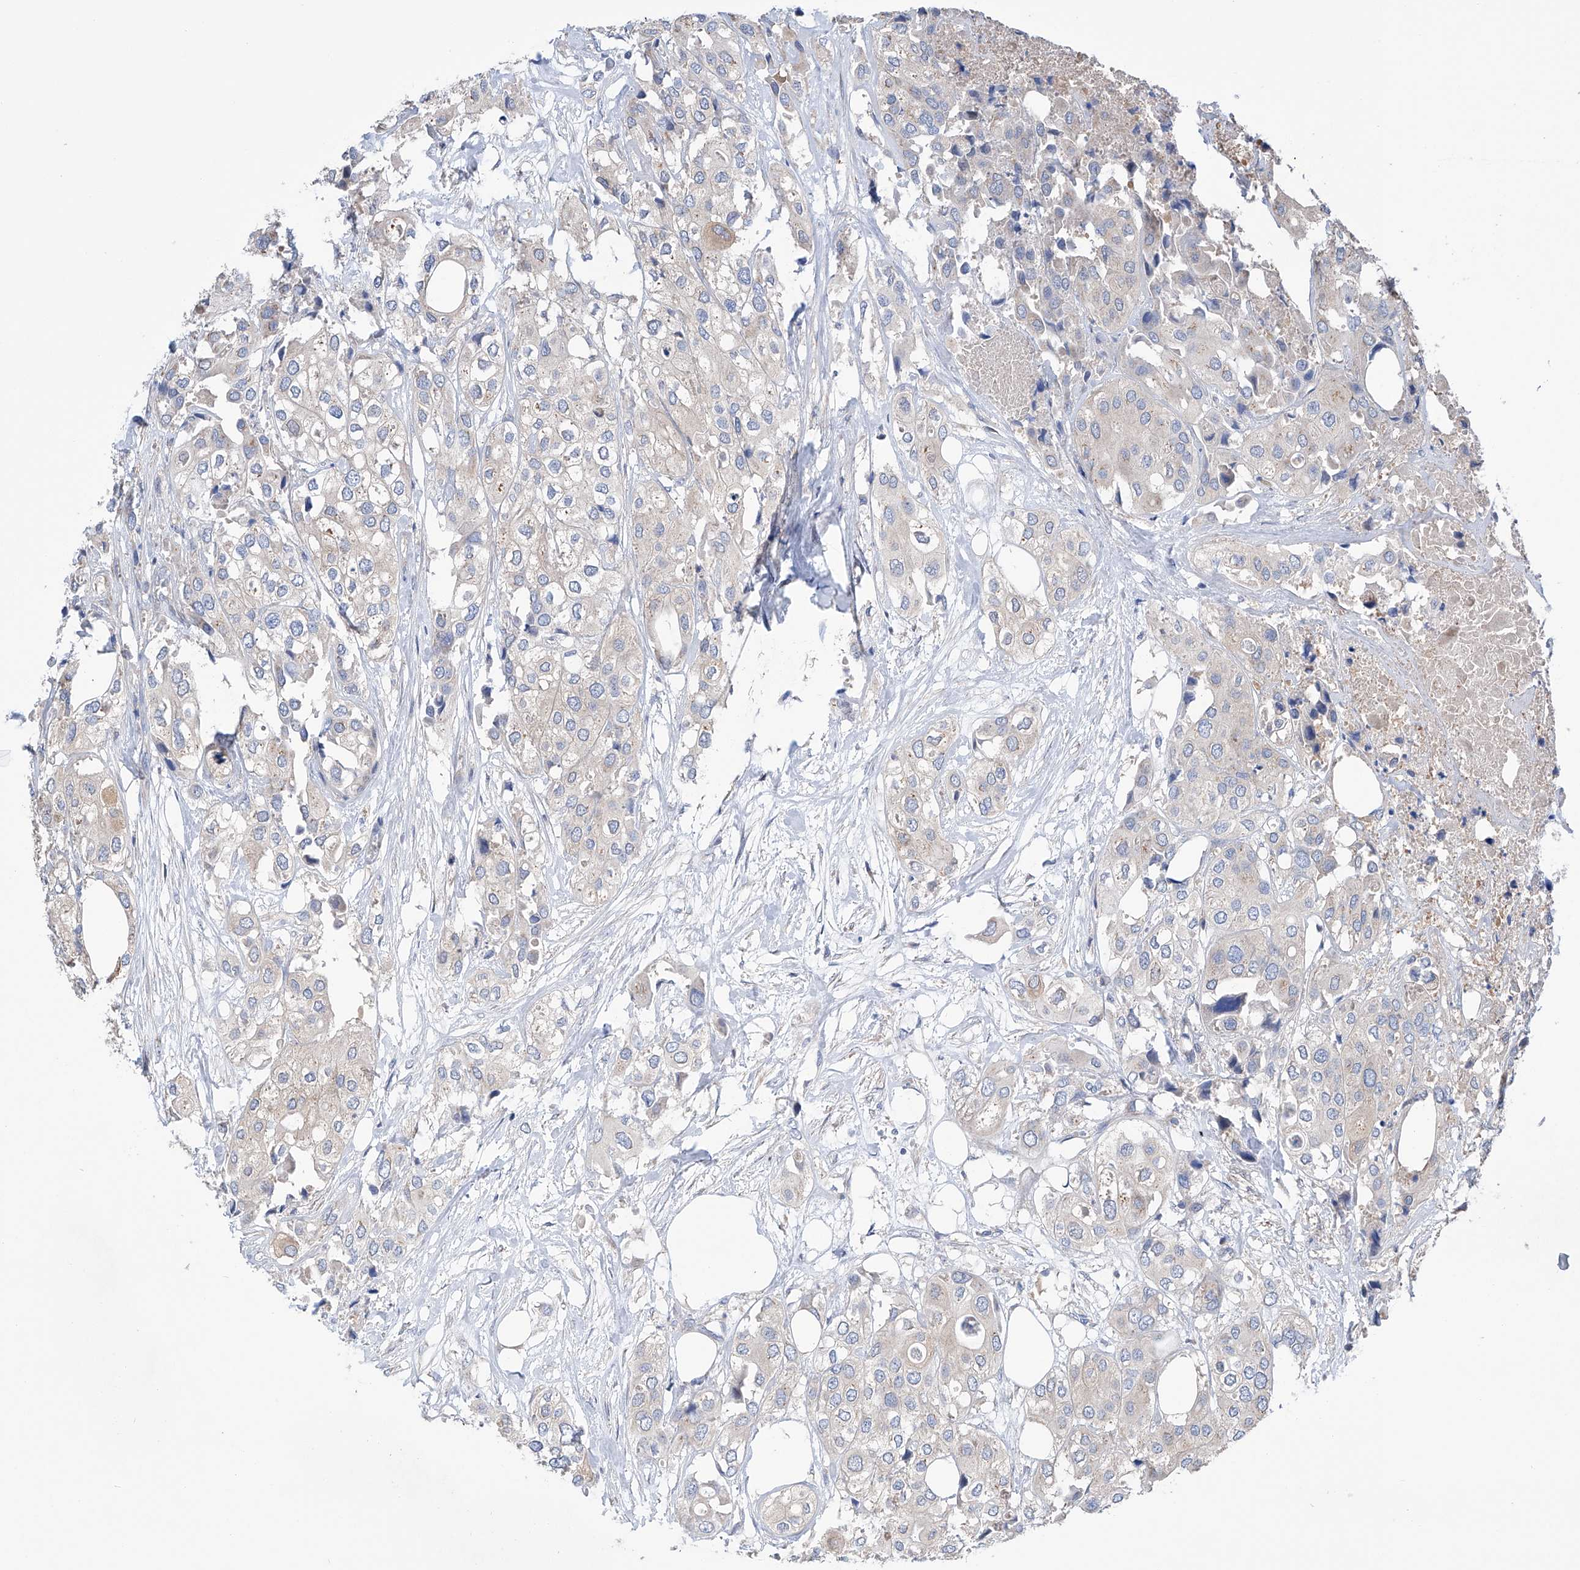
{"staining": {"intensity": "negative", "quantity": "none", "location": "none"}, "tissue": "urothelial cancer", "cell_type": "Tumor cells", "image_type": "cancer", "snomed": [{"axis": "morphology", "description": "Urothelial carcinoma, High grade"}, {"axis": "topography", "description": "Urinary bladder"}], "caption": "A micrograph of human high-grade urothelial carcinoma is negative for staining in tumor cells.", "gene": "SLC22A7", "patient": {"sex": "male", "age": 64}}